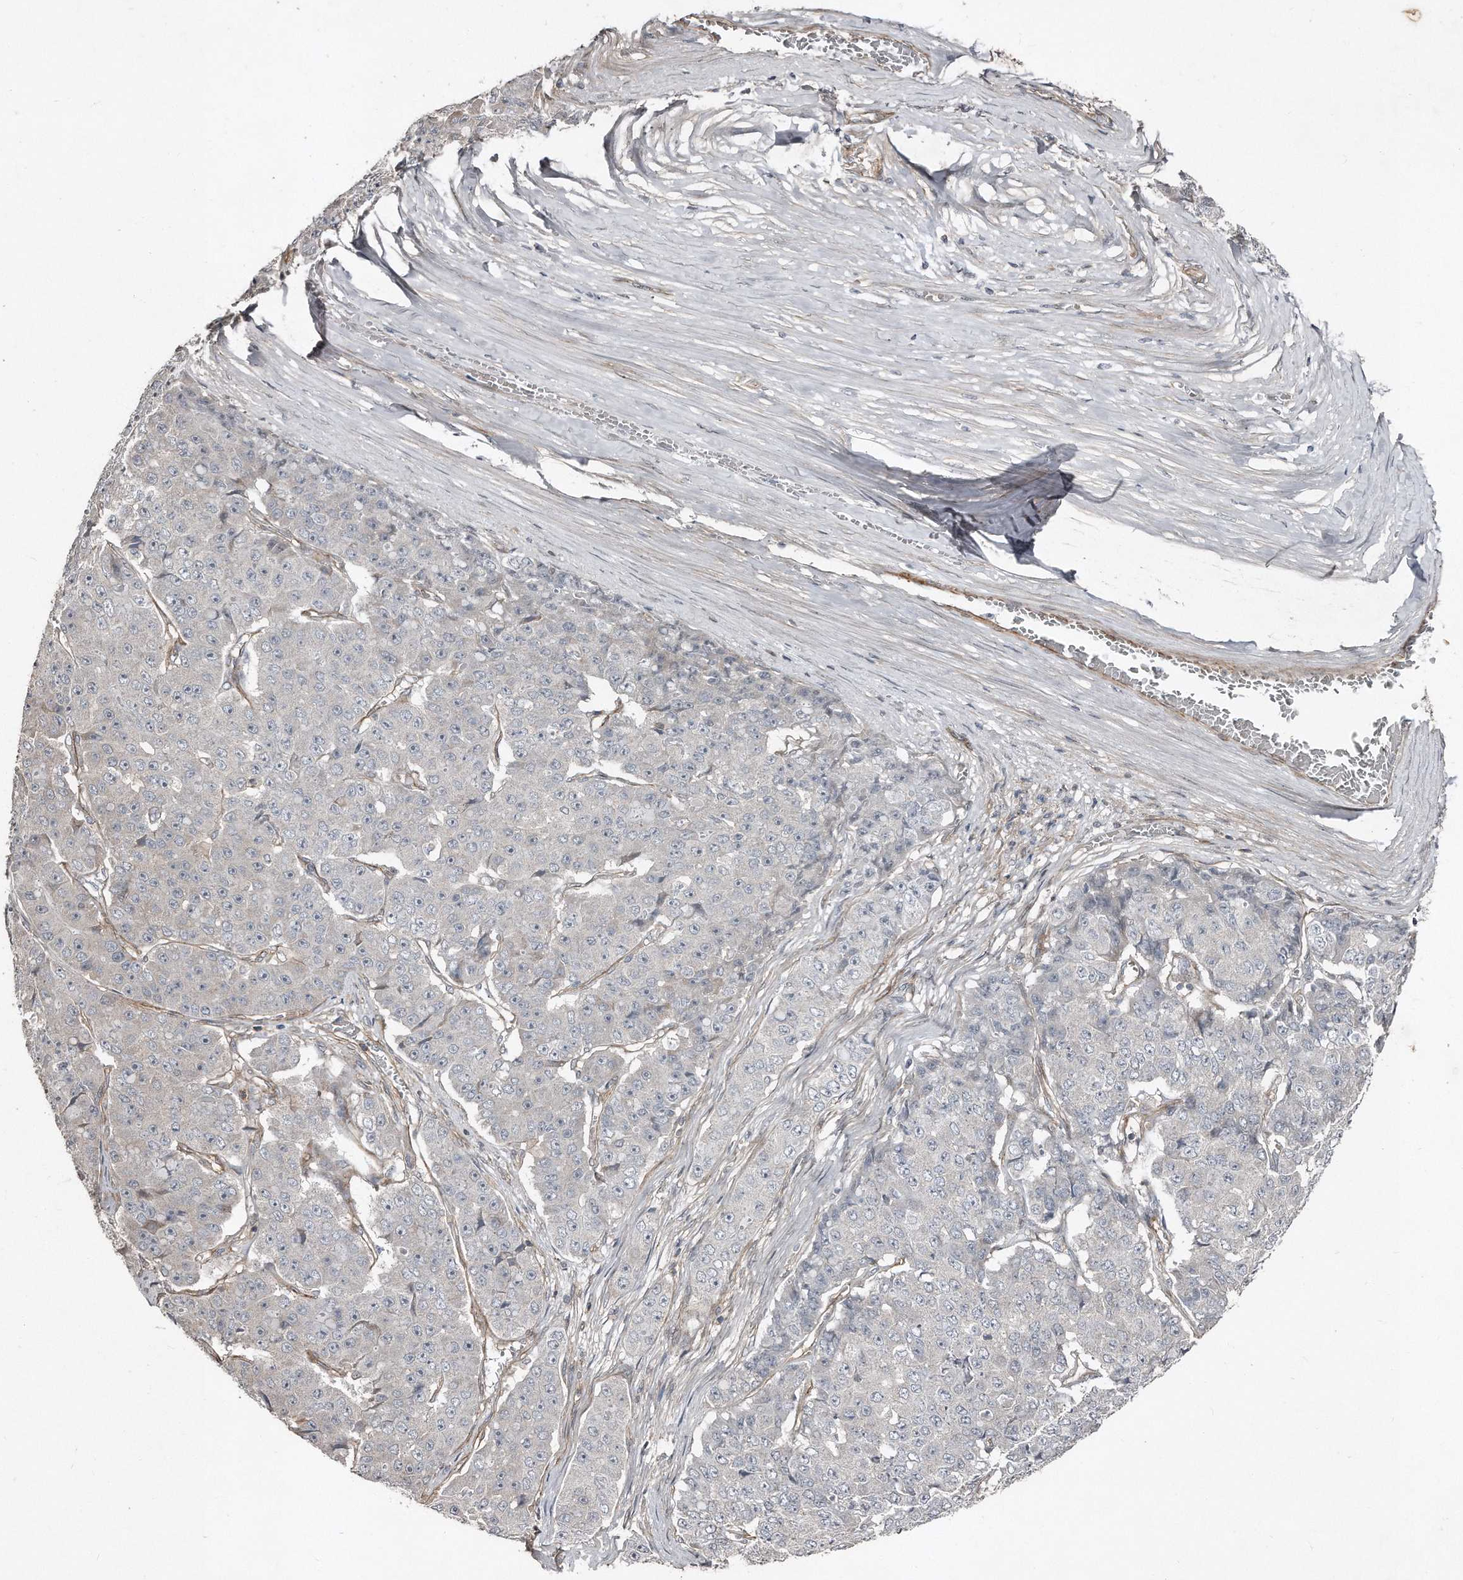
{"staining": {"intensity": "negative", "quantity": "none", "location": "none"}, "tissue": "pancreatic cancer", "cell_type": "Tumor cells", "image_type": "cancer", "snomed": [{"axis": "morphology", "description": "Adenocarcinoma, NOS"}, {"axis": "topography", "description": "Pancreas"}], "caption": "Immunohistochemistry histopathology image of pancreatic cancer stained for a protein (brown), which reveals no staining in tumor cells. The staining is performed using DAB (3,3'-diaminobenzidine) brown chromogen with nuclei counter-stained in using hematoxylin.", "gene": "SNAP47", "patient": {"sex": "male", "age": 50}}